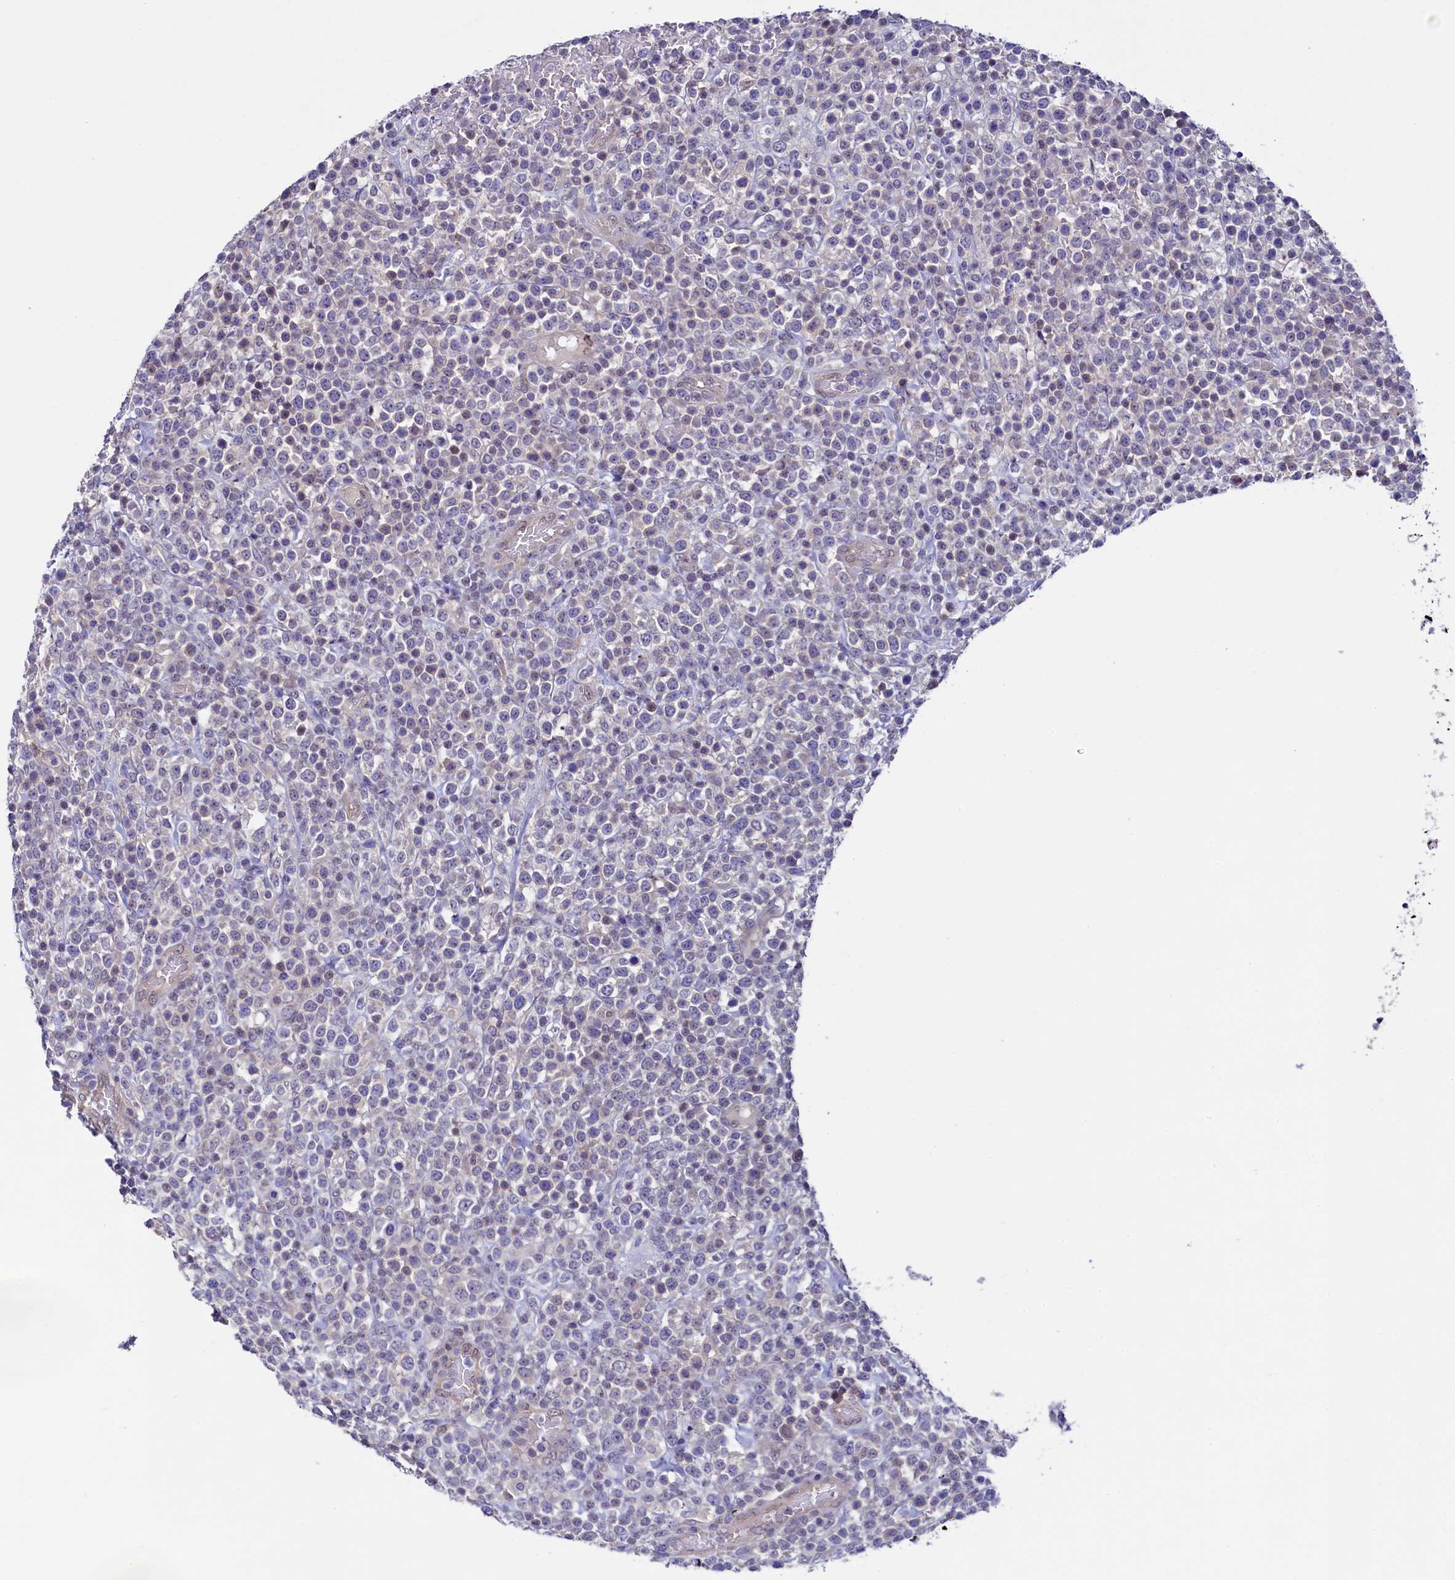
{"staining": {"intensity": "negative", "quantity": "none", "location": "none"}, "tissue": "lymphoma", "cell_type": "Tumor cells", "image_type": "cancer", "snomed": [{"axis": "morphology", "description": "Malignant lymphoma, non-Hodgkin's type, High grade"}, {"axis": "topography", "description": "Colon"}], "caption": "Tumor cells are negative for protein expression in human lymphoma.", "gene": "FLYWCH2", "patient": {"sex": "female", "age": 53}}